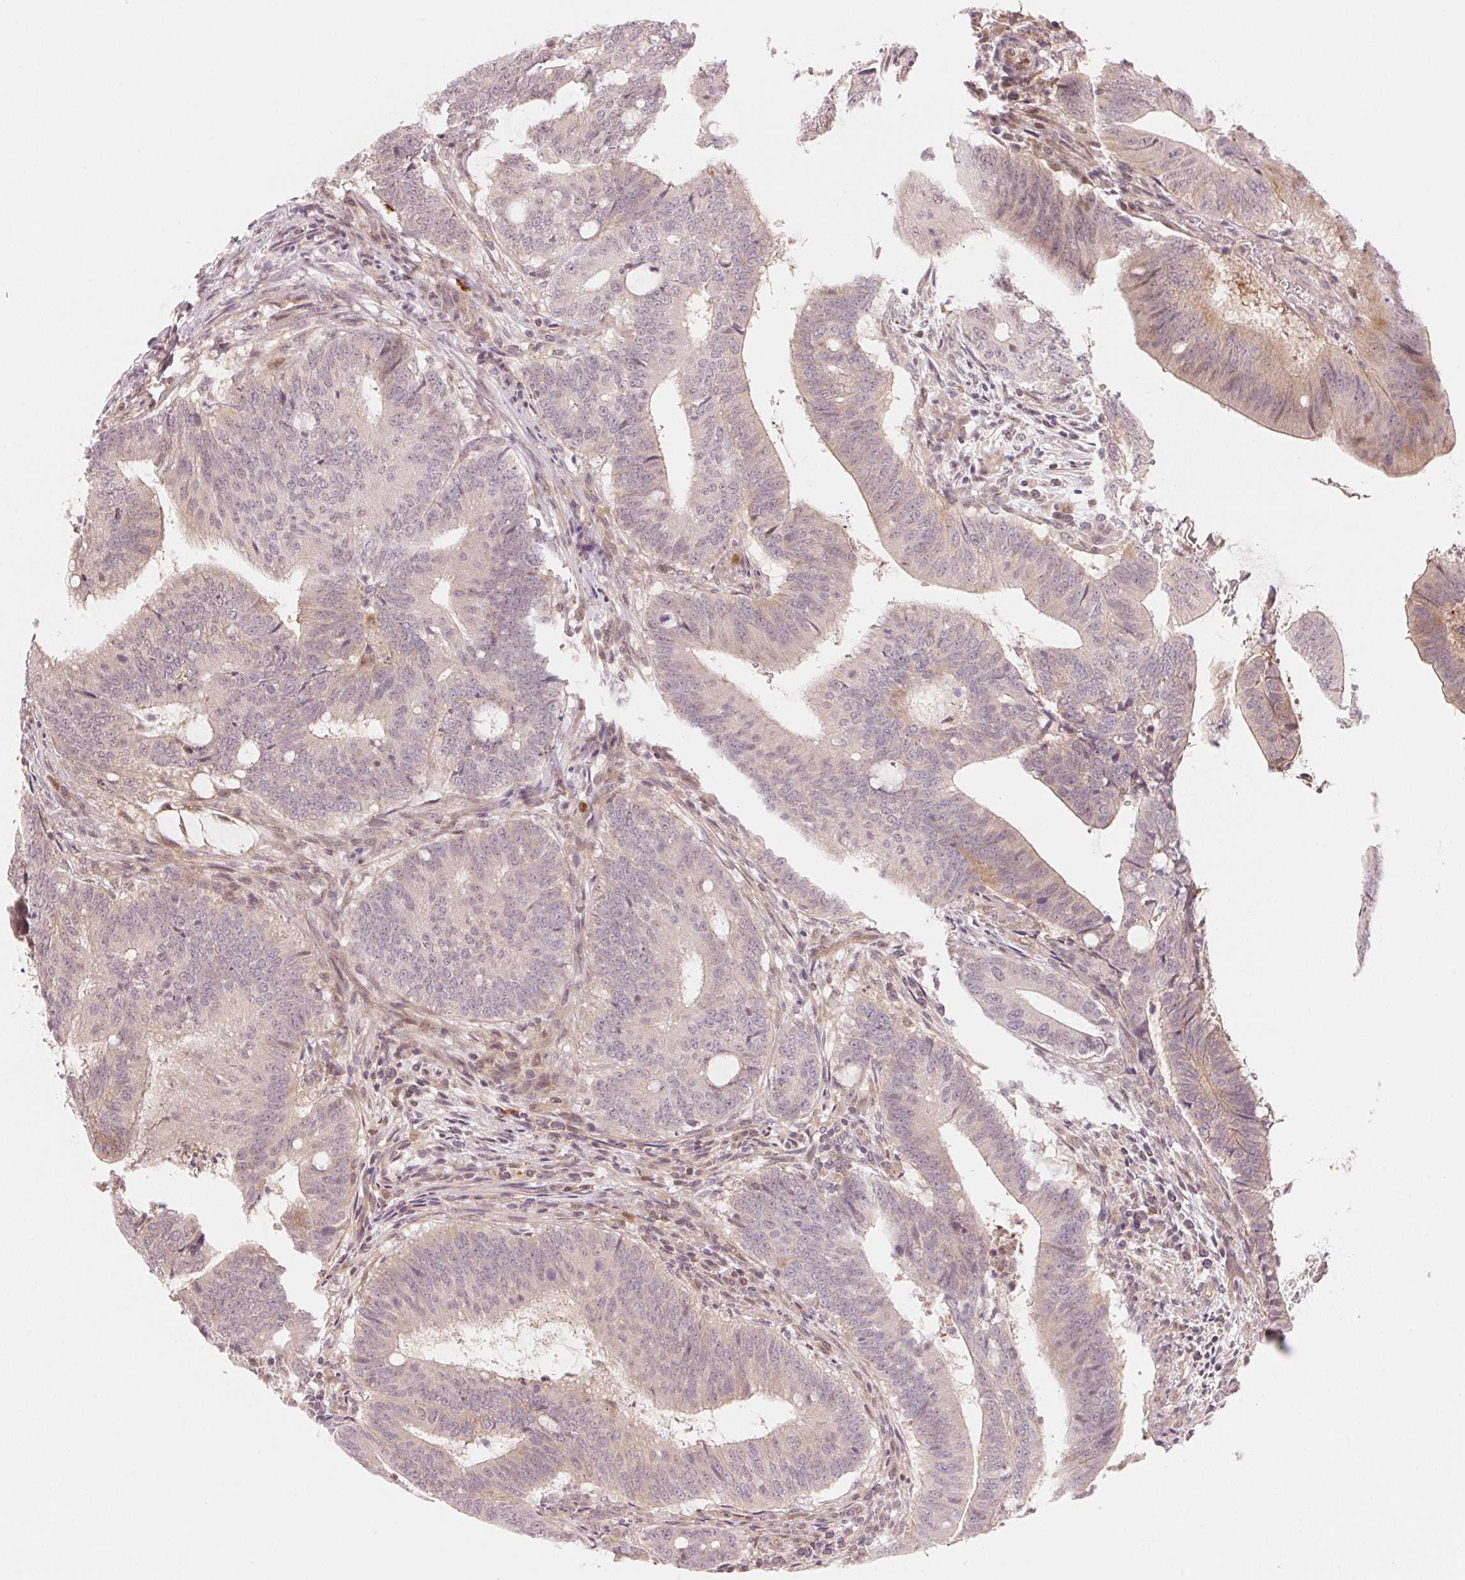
{"staining": {"intensity": "negative", "quantity": "none", "location": "none"}, "tissue": "colorectal cancer", "cell_type": "Tumor cells", "image_type": "cancer", "snomed": [{"axis": "morphology", "description": "Adenocarcinoma, NOS"}, {"axis": "topography", "description": "Colon"}], "caption": "Immunohistochemistry photomicrograph of neoplastic tissue: adenocarcinoma (colorectal) stained with DAB (3,3'-diaminobenzidine) shows no significant protein staining in tumor cells.", "gene": "PRKN", "patient": {"sex": "female", "age": 43}}